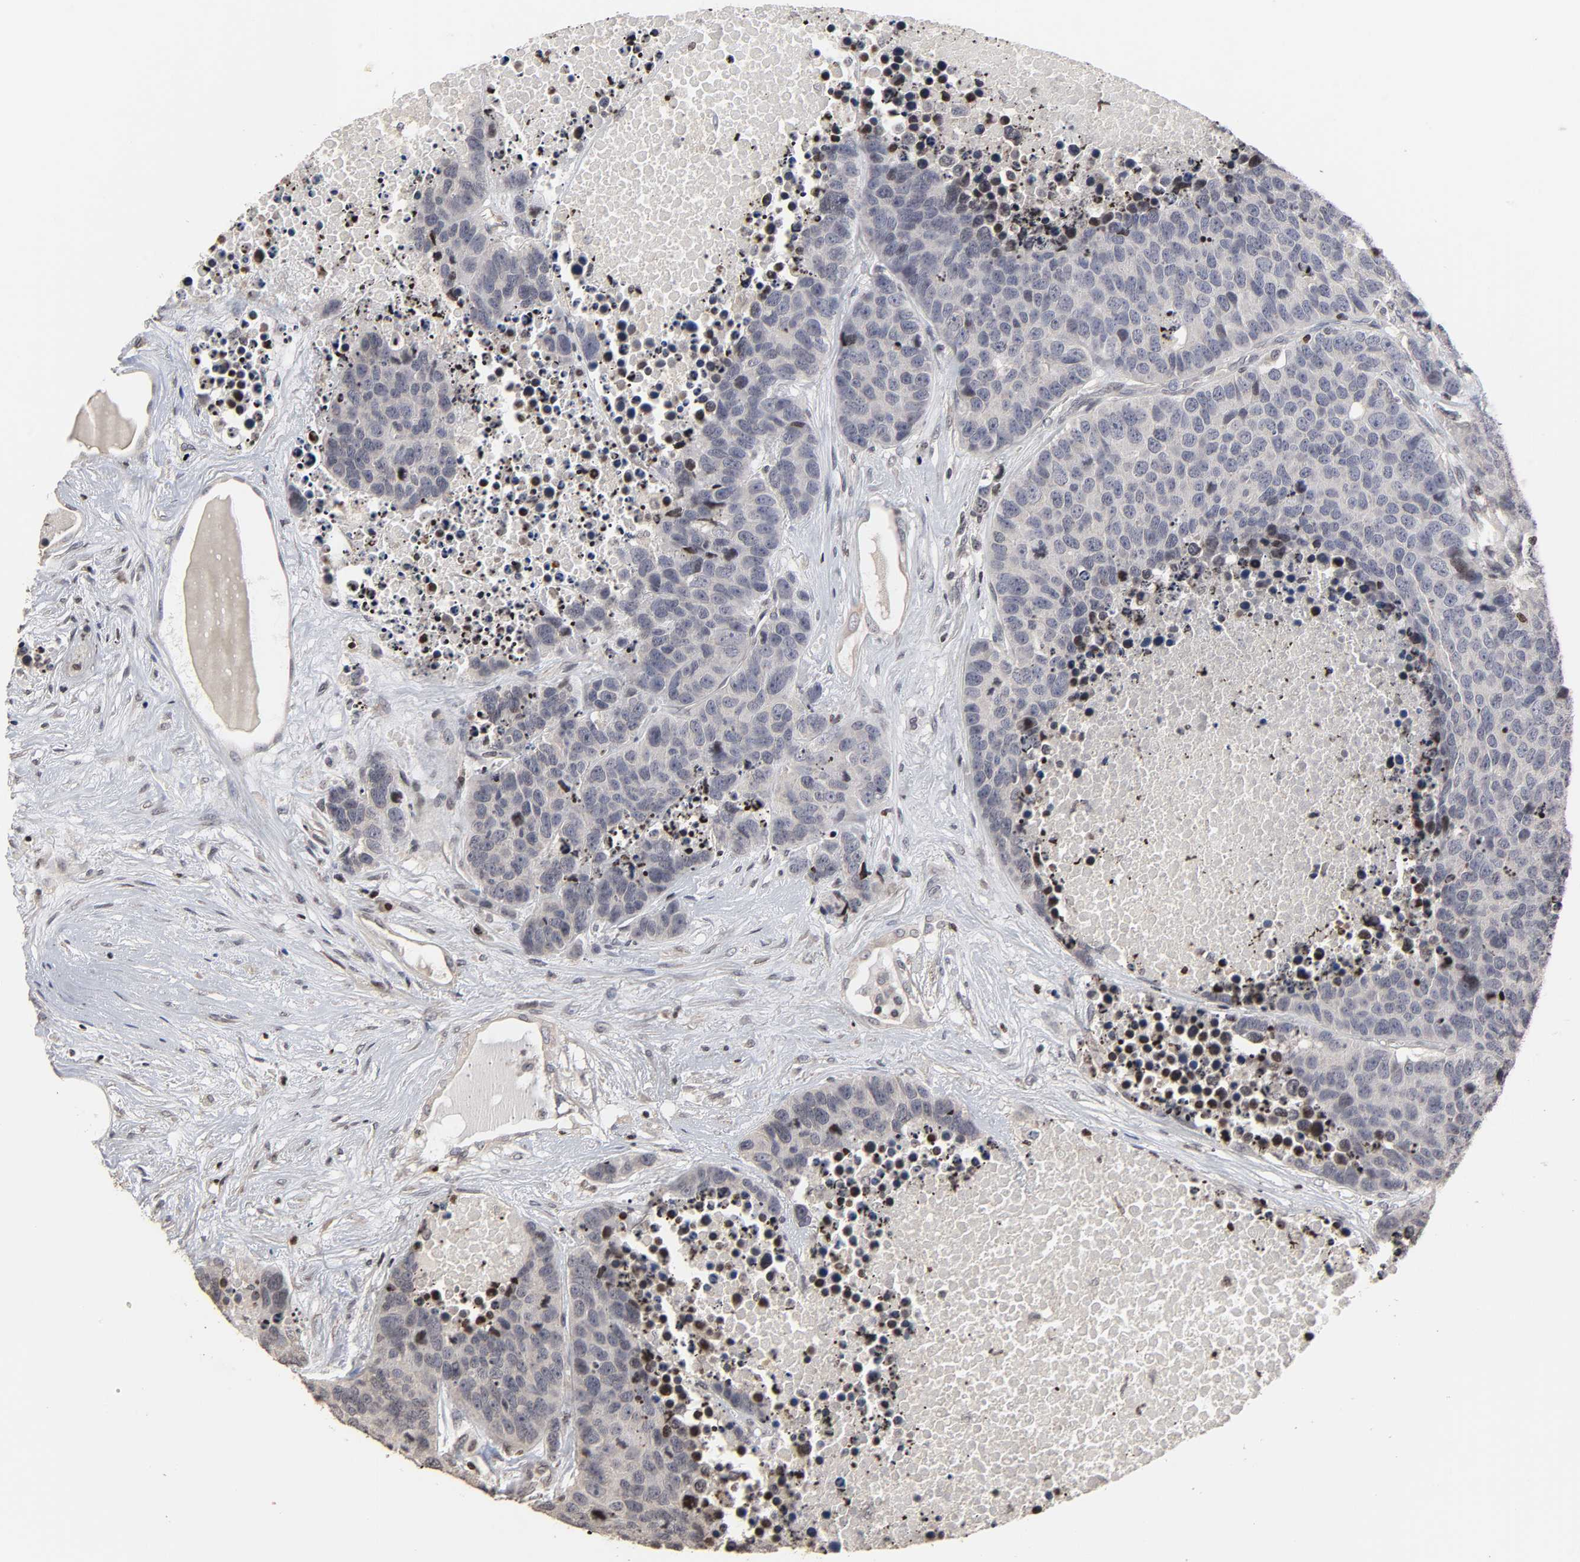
{"staining": {"intensity": "negative", "quantity": "none", "location": "none"}, "tissue": "carcinoid", "cell_type": "Tumor cells", "image_type": "cancer", "snomed": [{"axis": "morphology", "description": "Carcinoid, malignant, NOS"}, {"axis": "topography", "description": "Lung"}], "caption": "A photomicrograph of malignant carcinoid stained for a protein exhibits no brown staining in tumor cells.", "gene": "ZNF473", "patient": {"sex": "male", "age": 60}}